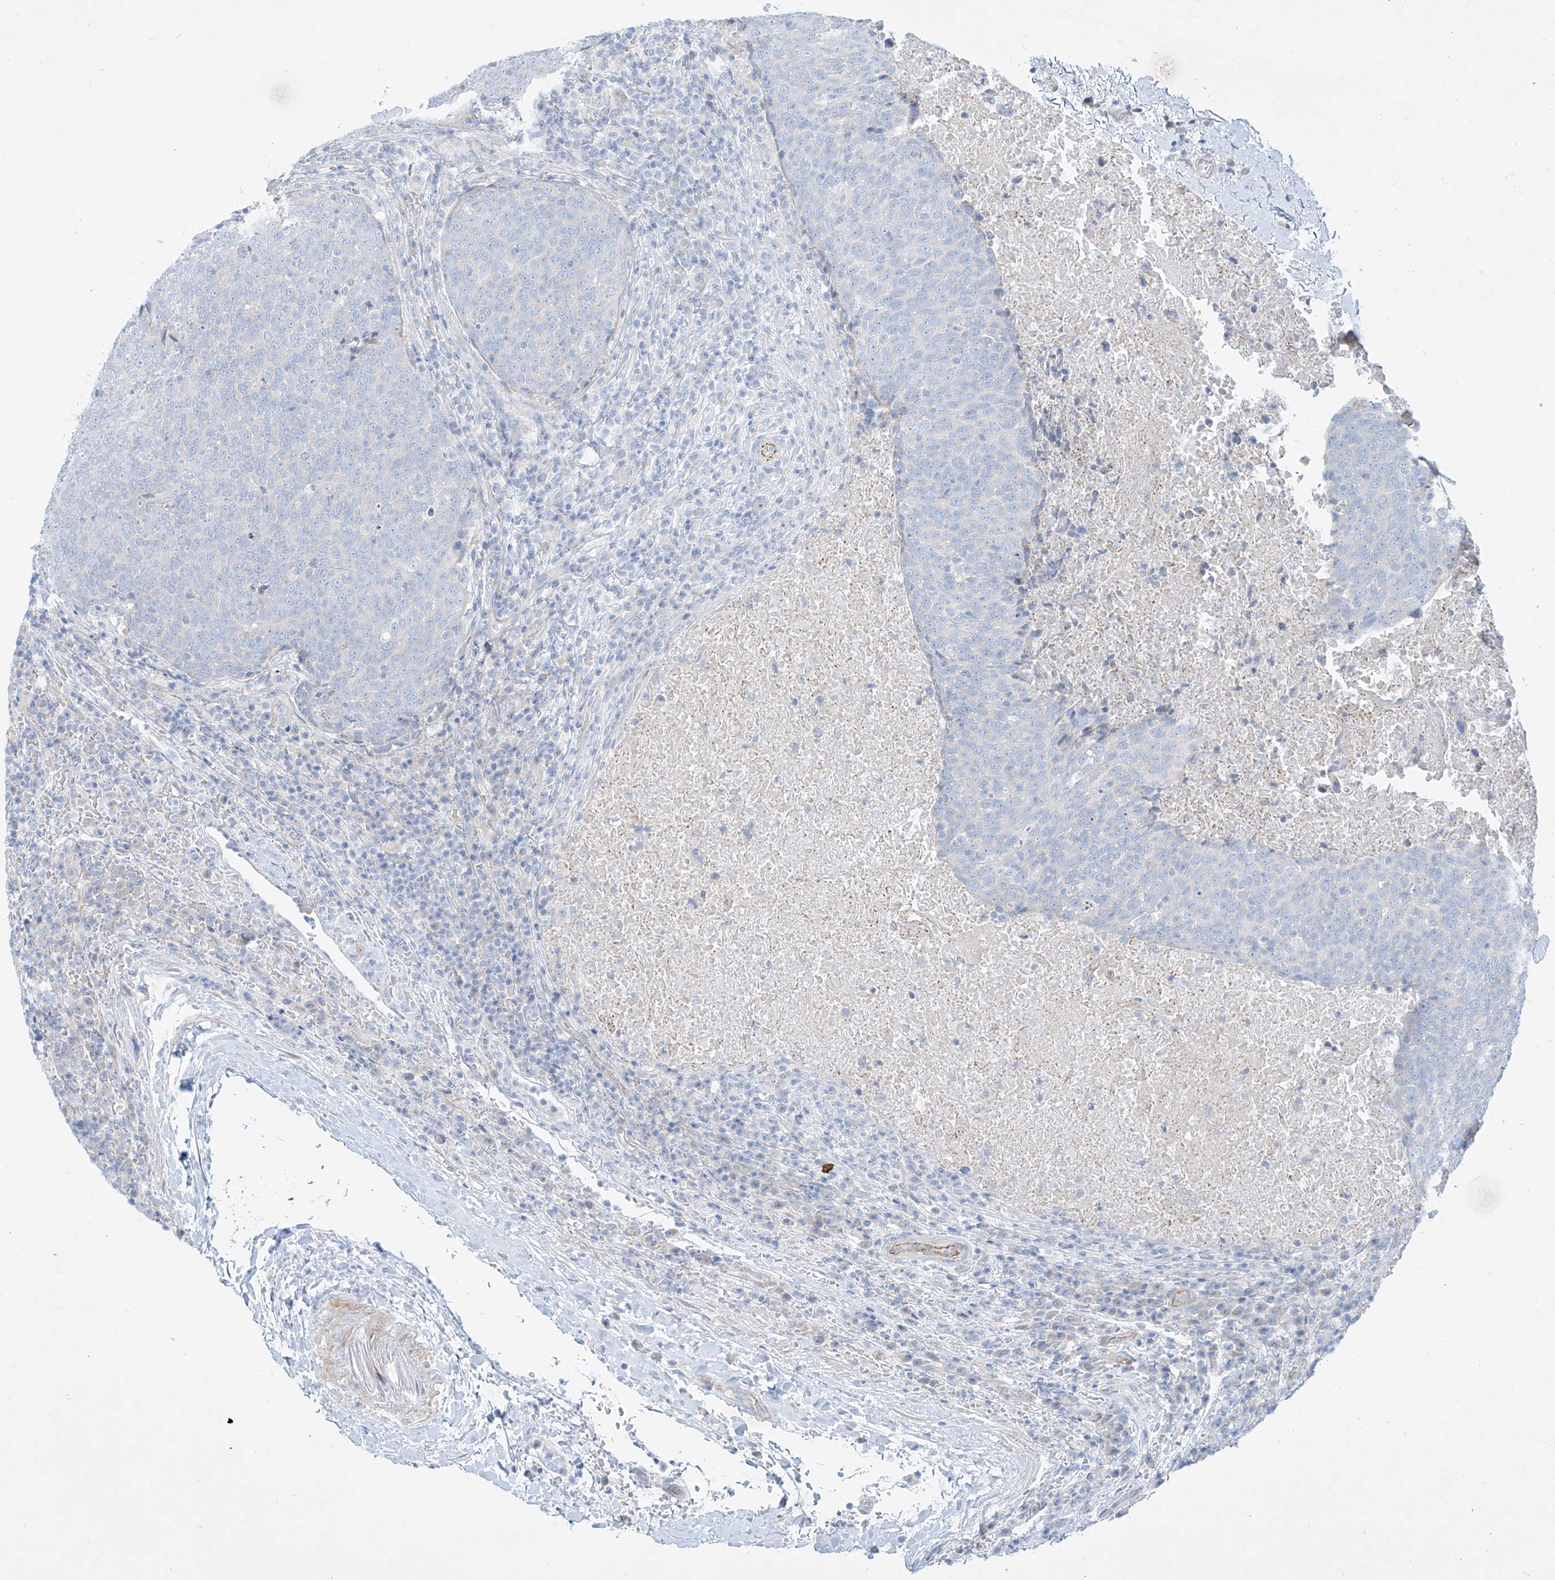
{"staining": {"intensity": "negative", "quantity": "none", "location": "none"}, "tissue": "head and neck cancer", "cell_type": "Tumor cells", "image_type": "cancer", "snomed": [{"axis": "morphology", "description": "Squamous cell carcinoma, NOS"}, {"axis": "morphology", "description": "Squamous cell carcinoma, metastatic, NOS"}, {"axis": "topography", "description": "Lymph node"}, {"axis": "topography", "description": "Head-Neck"}], "caption": "An IHC histopathology image of head and neck cancer (squamous cell carcinoma) is shown. There is no staining in tumor cells of head and neck cancer (squamous cell carcinoma). Brightfield microscopy of immunohistochemistry stained with DAB (brown) and hematoxylin (blue), captured at high magnification.", "gene": "AJM1", "patient": {"sex": "male", "age": 62}}